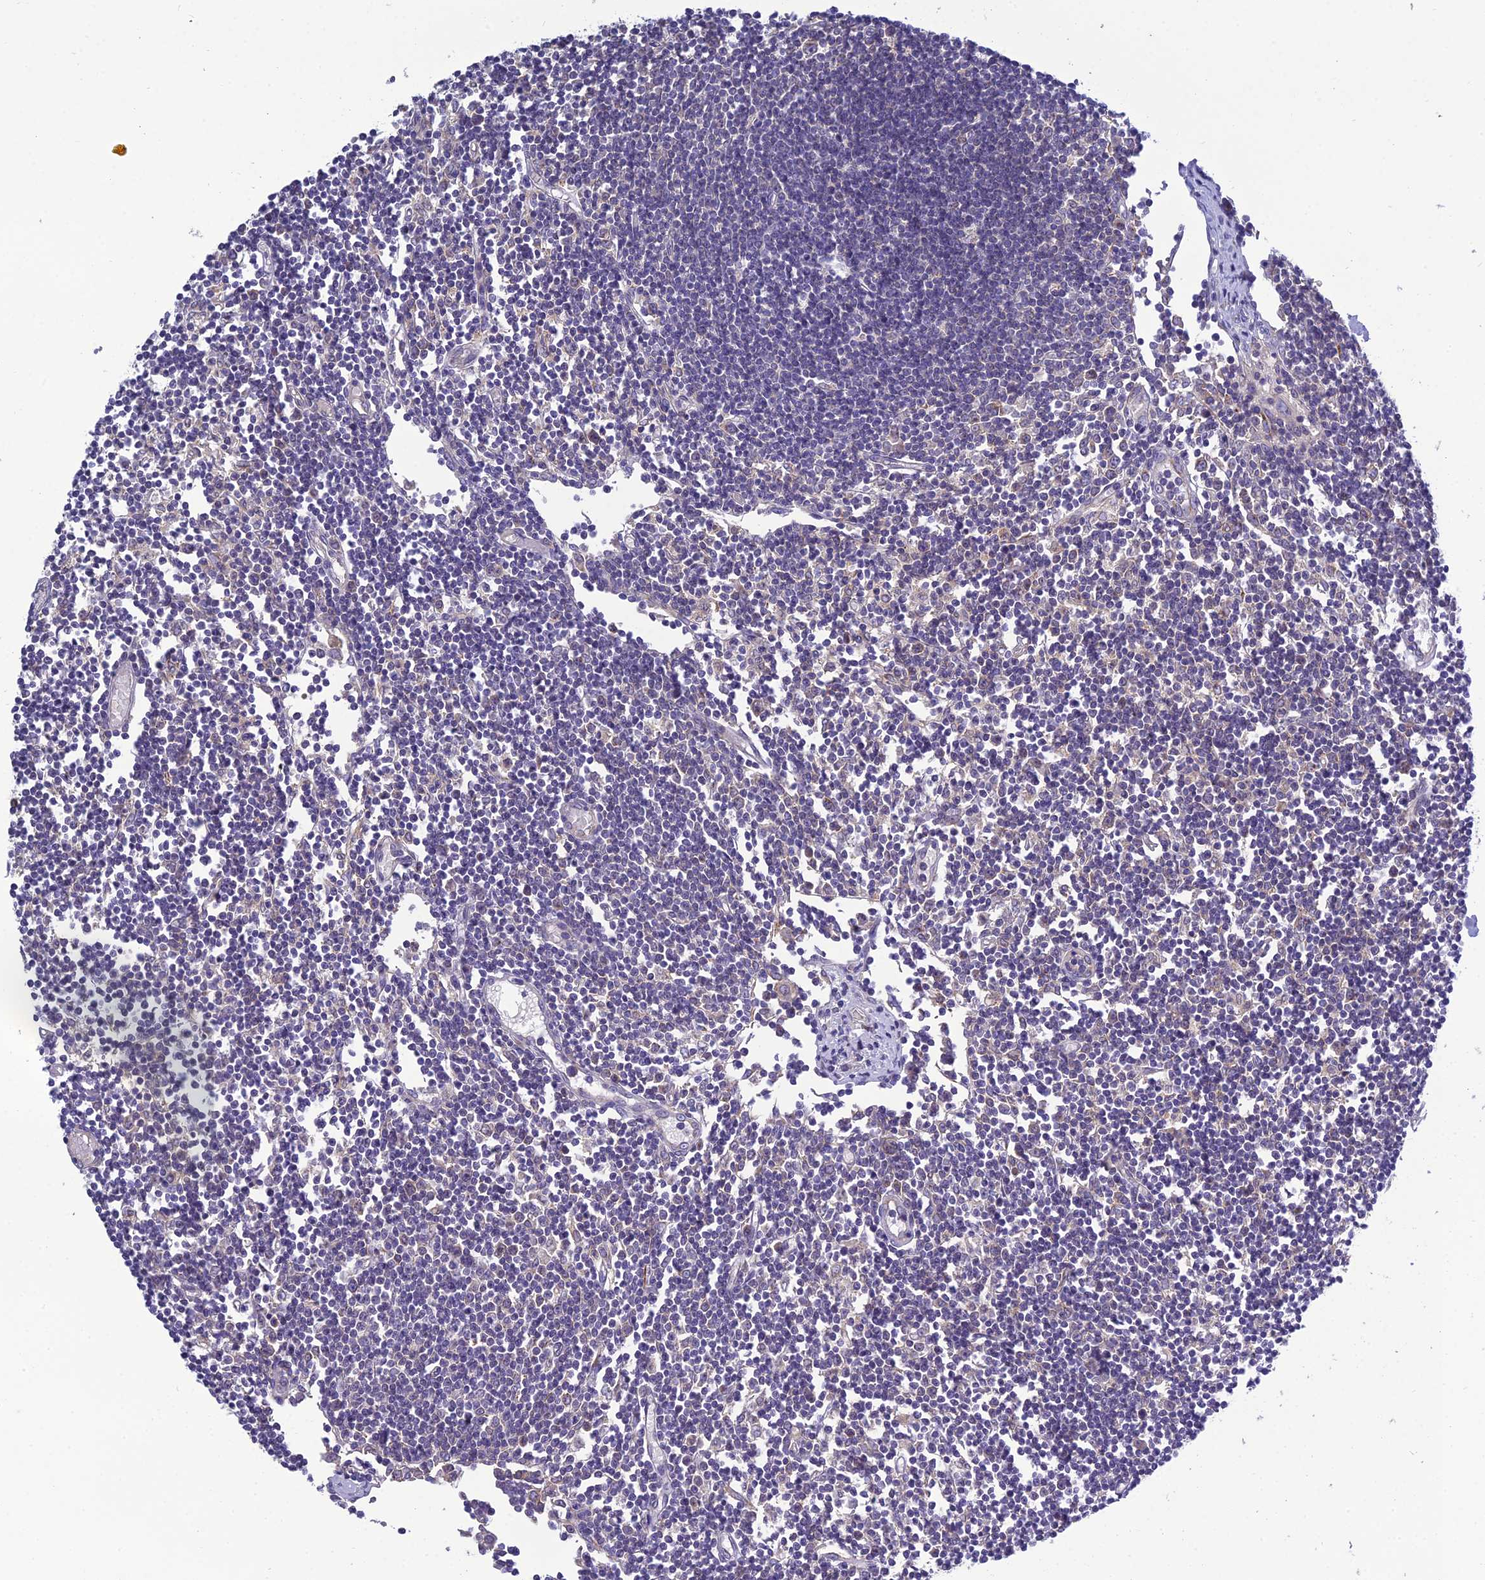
{"staining": {"intensity": "moderate", "quantity": "25%-75%", "location": "cytoplasmic/membranous"}, "tissue": "lymph node", "cell_type": "Germinal center cells", "image_type": "normal", "snomed": [{"axis": "morphology", "description": "Normal tissue, NOS"}, {"axis": "topography", "description": "Lymph node"}], "caption": "Immunohistochemistry (IHC) photomicrograph of benign lymph node: human lymph node stained using immunohistochemistry demonstrates medium levels of moderate protein expression localized specifically in the cytoplasmic/membranous of germinal center cells, appearing as a cytoplasmic/membranous brown color.", "gene": "GOLPH3", "patient": {"sex": "female", "age": 11}}